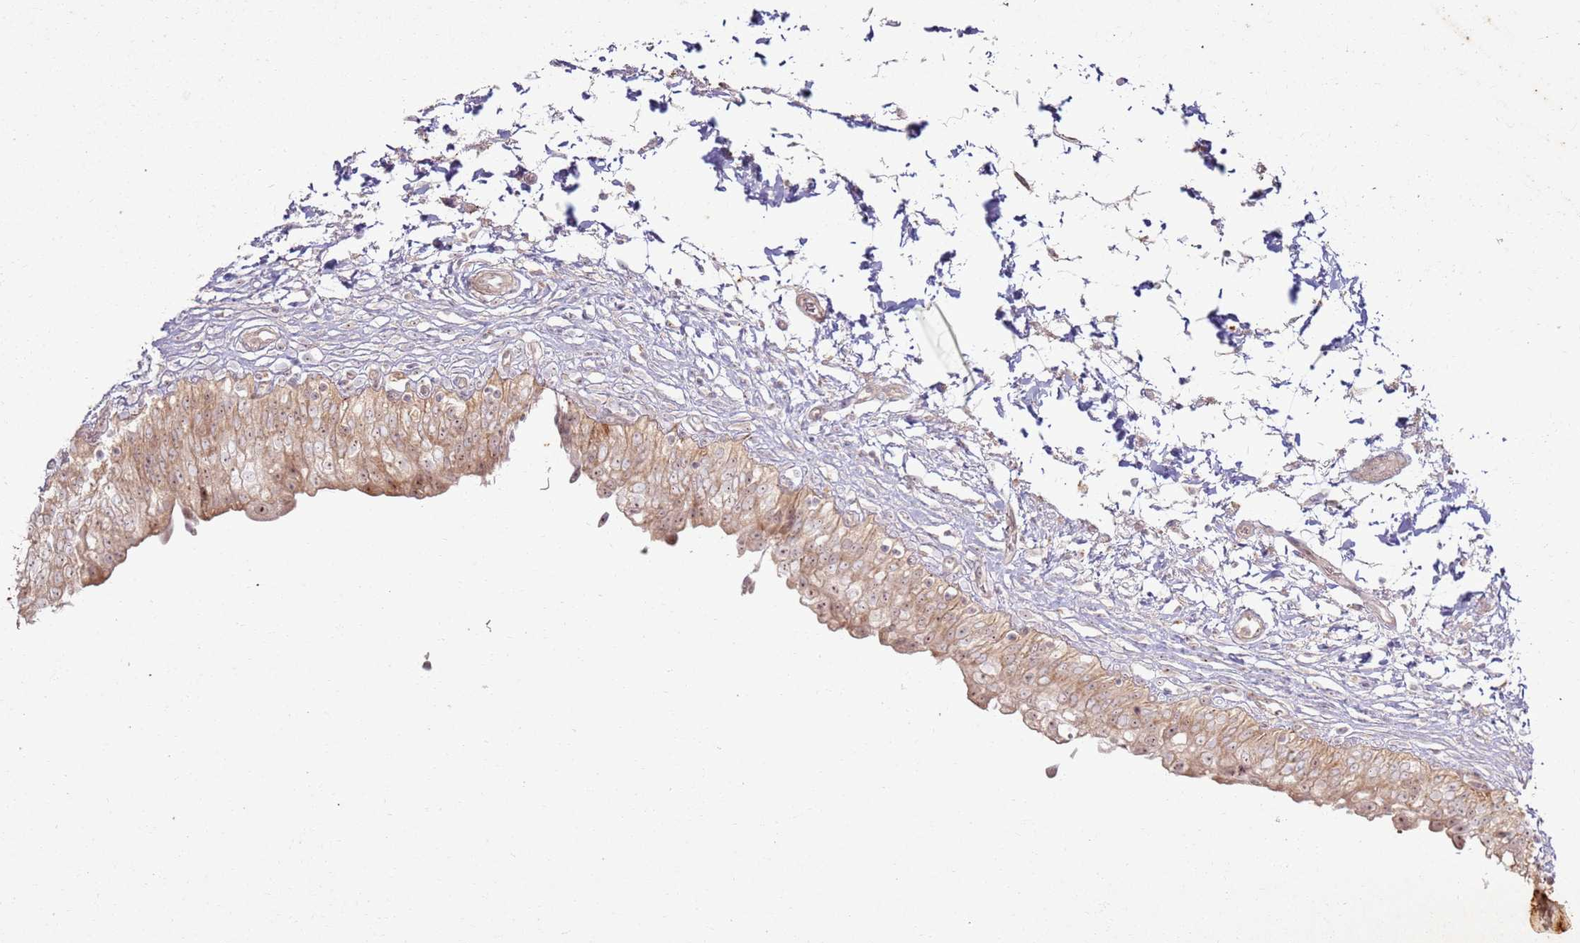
{"staining": {"intensity": "moderate", "quantity": ">75%", "location": "cytoplasmic/membranous,nuclear"}, "tissue": "urinary bladder", "cell_type": "Urothelial cells", "image_type": "normal", "snomed": [{"axis": "morphology", "description": "Normal tissue, NOS"}, {"axis": "topography", "description": "Urinary bladder"}], "caption": "The immunohistochemical stain shows moderate cytoplasmic/membranous,nuclear expression in urothelial cells of unremarkable urinary bladder. (Stains: DAB (3,3'-diaminobenzidine) in brown, nuclei in blue, Microscopy: brightfield microscopy at high magnification).", "gene": "CNPY1", "patient": {"sex": "male", "age": 55}}